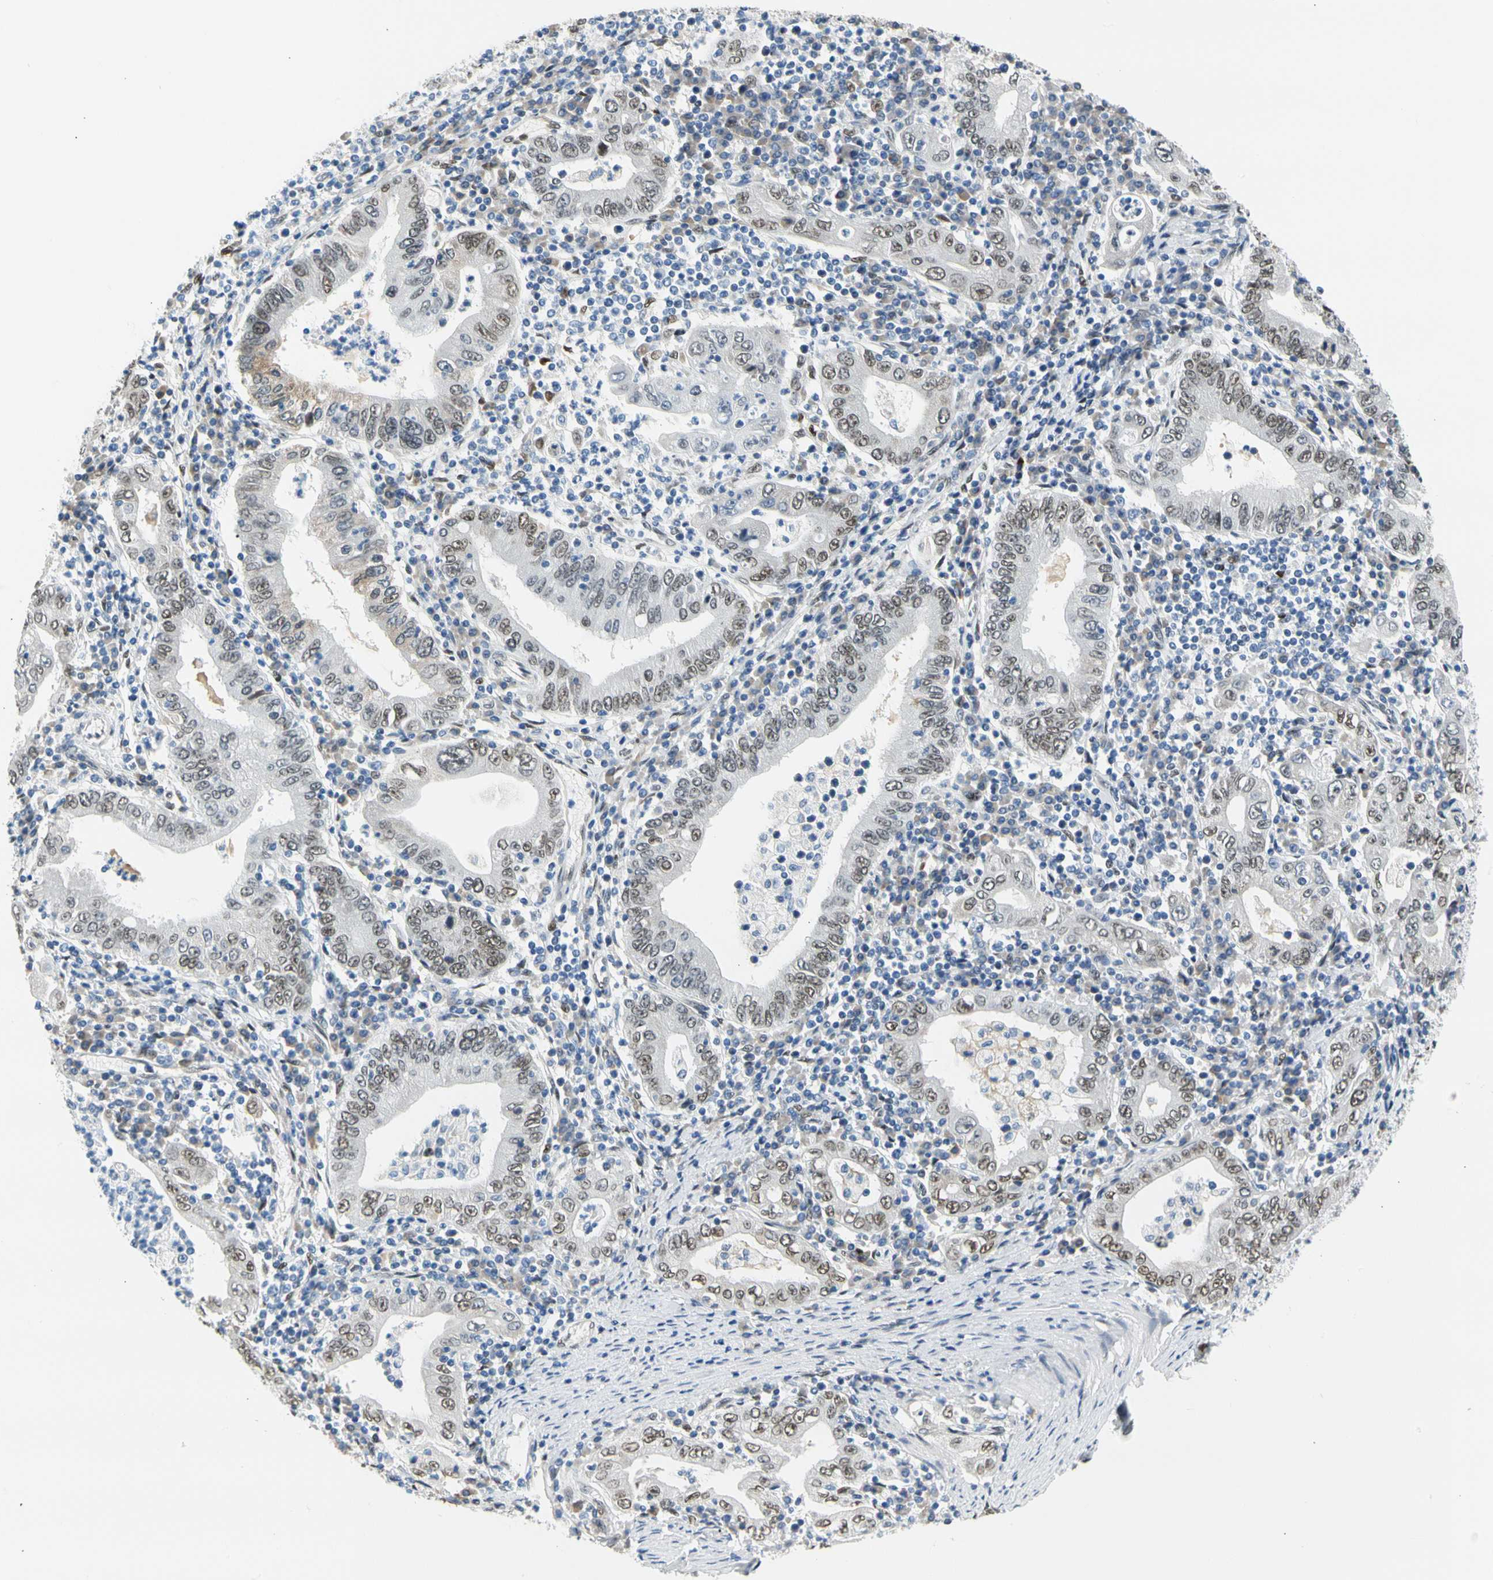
{"staining": {"intensity": "weak", "quantity": ">75%", "location": "nuclear"}, "tissue": "stomach cancer", "cell_type": "Tumor cells", "image_type": "cancer", "snomed": [{"axis": "morphology", "description": "Normal tissue, NOS"}, {"axis": "morphology", "description": "Adenocarcinoma, NOS"}, {"axis": "topography", "description": "Esophagus"}, {"axis": "topography", "description": "Stomach, upper"}, {"axis": "topography", "description": "Peripheral nerve tissue"}], "caption": "Immunohistochemistry image of neoplastic tissue: adenocarcinoma (stomach) stained using immunohistochemistry exhibits low levels of weak protein expression localized specifically in the nuclear of tumor cells, appearing as a nuclear brown color.", "gene": "NFIA", "patient": {"sex": "male", "age": 62}}